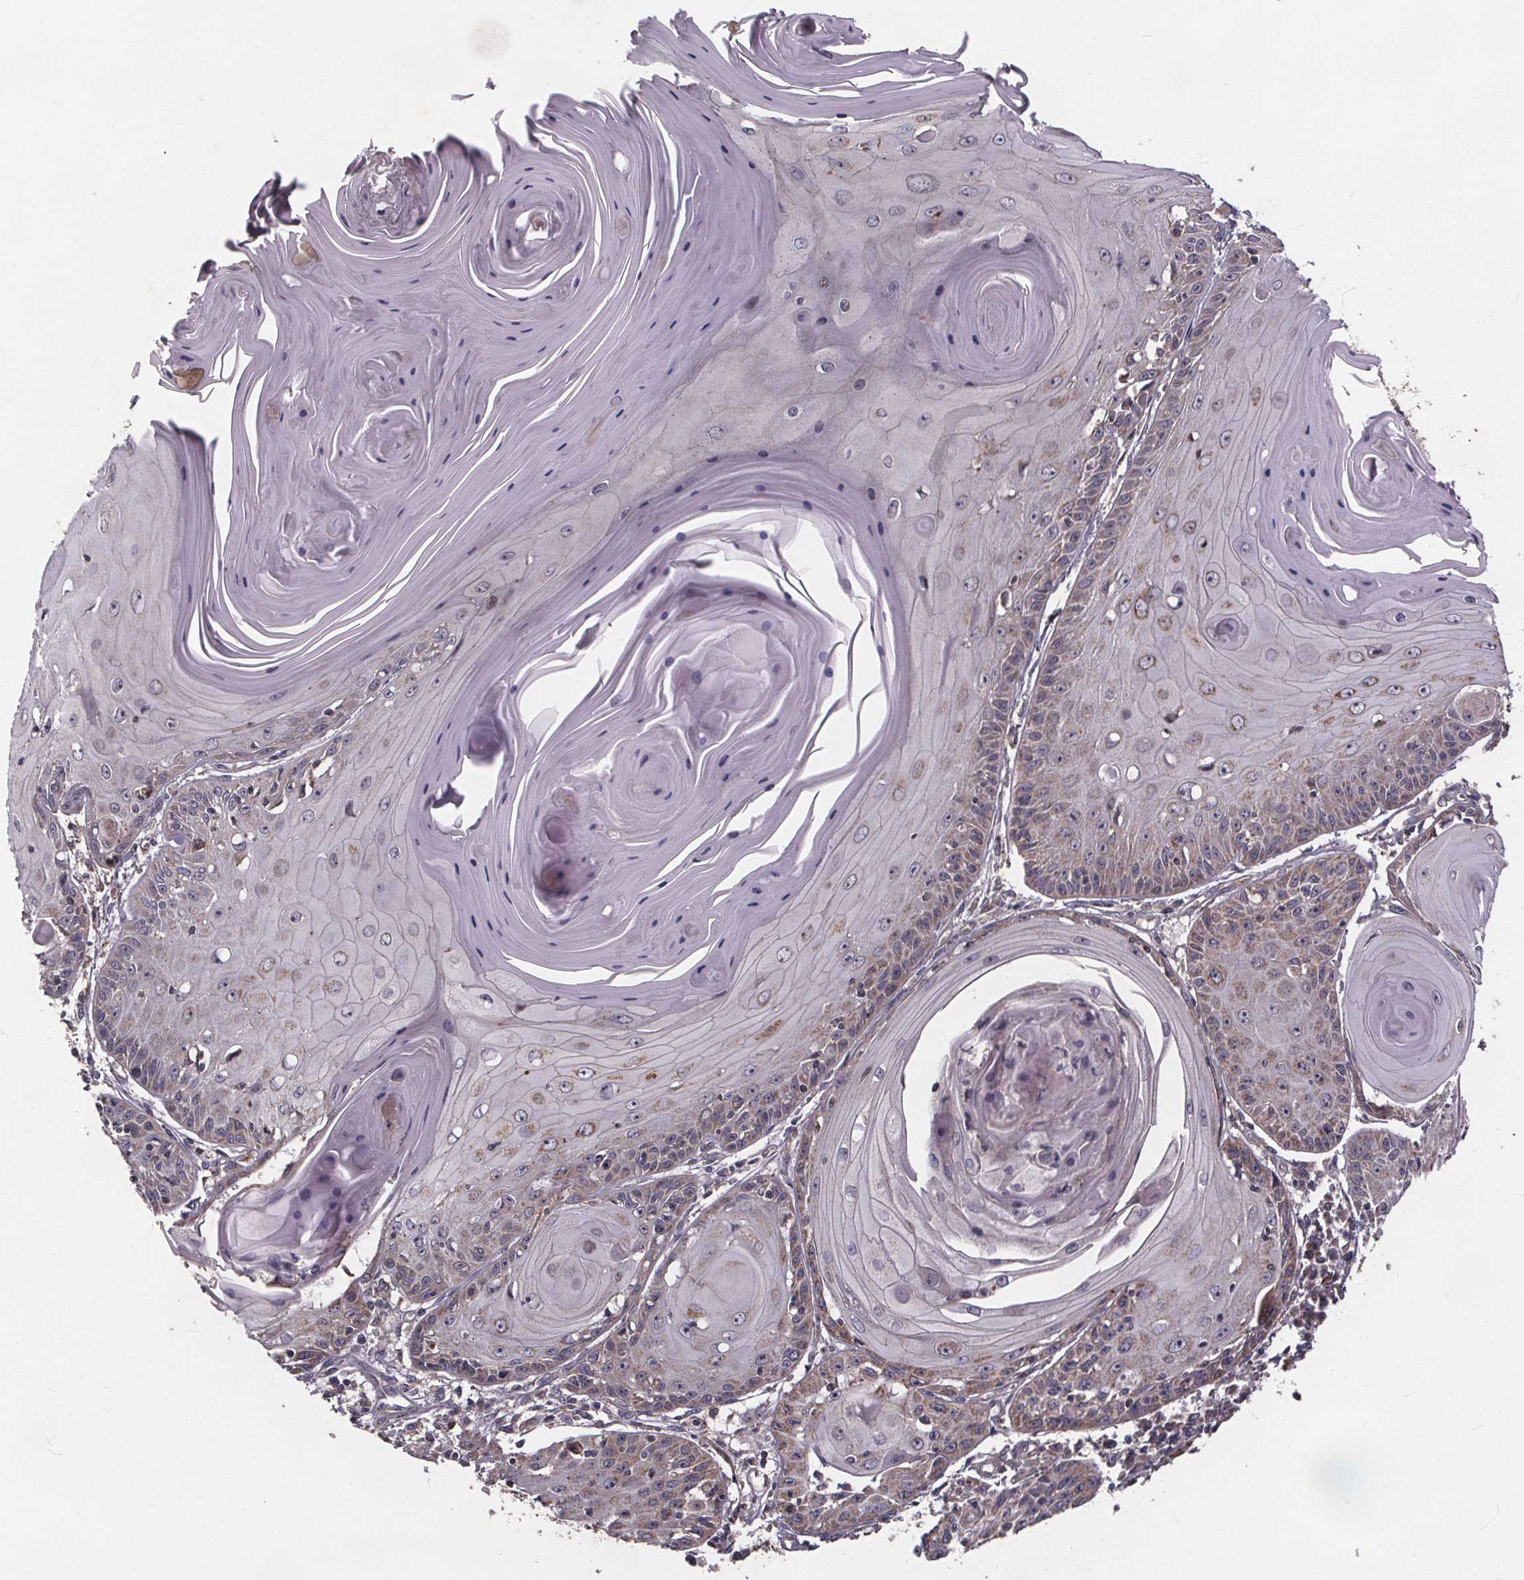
{"staining": {"intensity": "weak", "quantity": "25%-75%", "location": "cytoplasmic/membranous"}, "tissue": "skin cancer", "cell_type": "Tumor cells", "image_type": "cancer", "snomed": [{"axis": "morphology", "description": "Squamous cell carcinoma, NOS"}, {"axis": "topography", "description": "Skin"}, {"axis": "topography", "description": "Vulva"}], "caption": "High-power microscopy captured an immunohistochemistry micrograph of skin squamous cell carcinoma, revealing weak cytoplasmic/membranous positivity in approximately 25%-75% of tumor cells. Immunohistochemistry (ihc) stains the protein in brown and the nuclei are stained blue.", "gene": "YME1L1", "patient": {"sex": "female", "age": 85}}